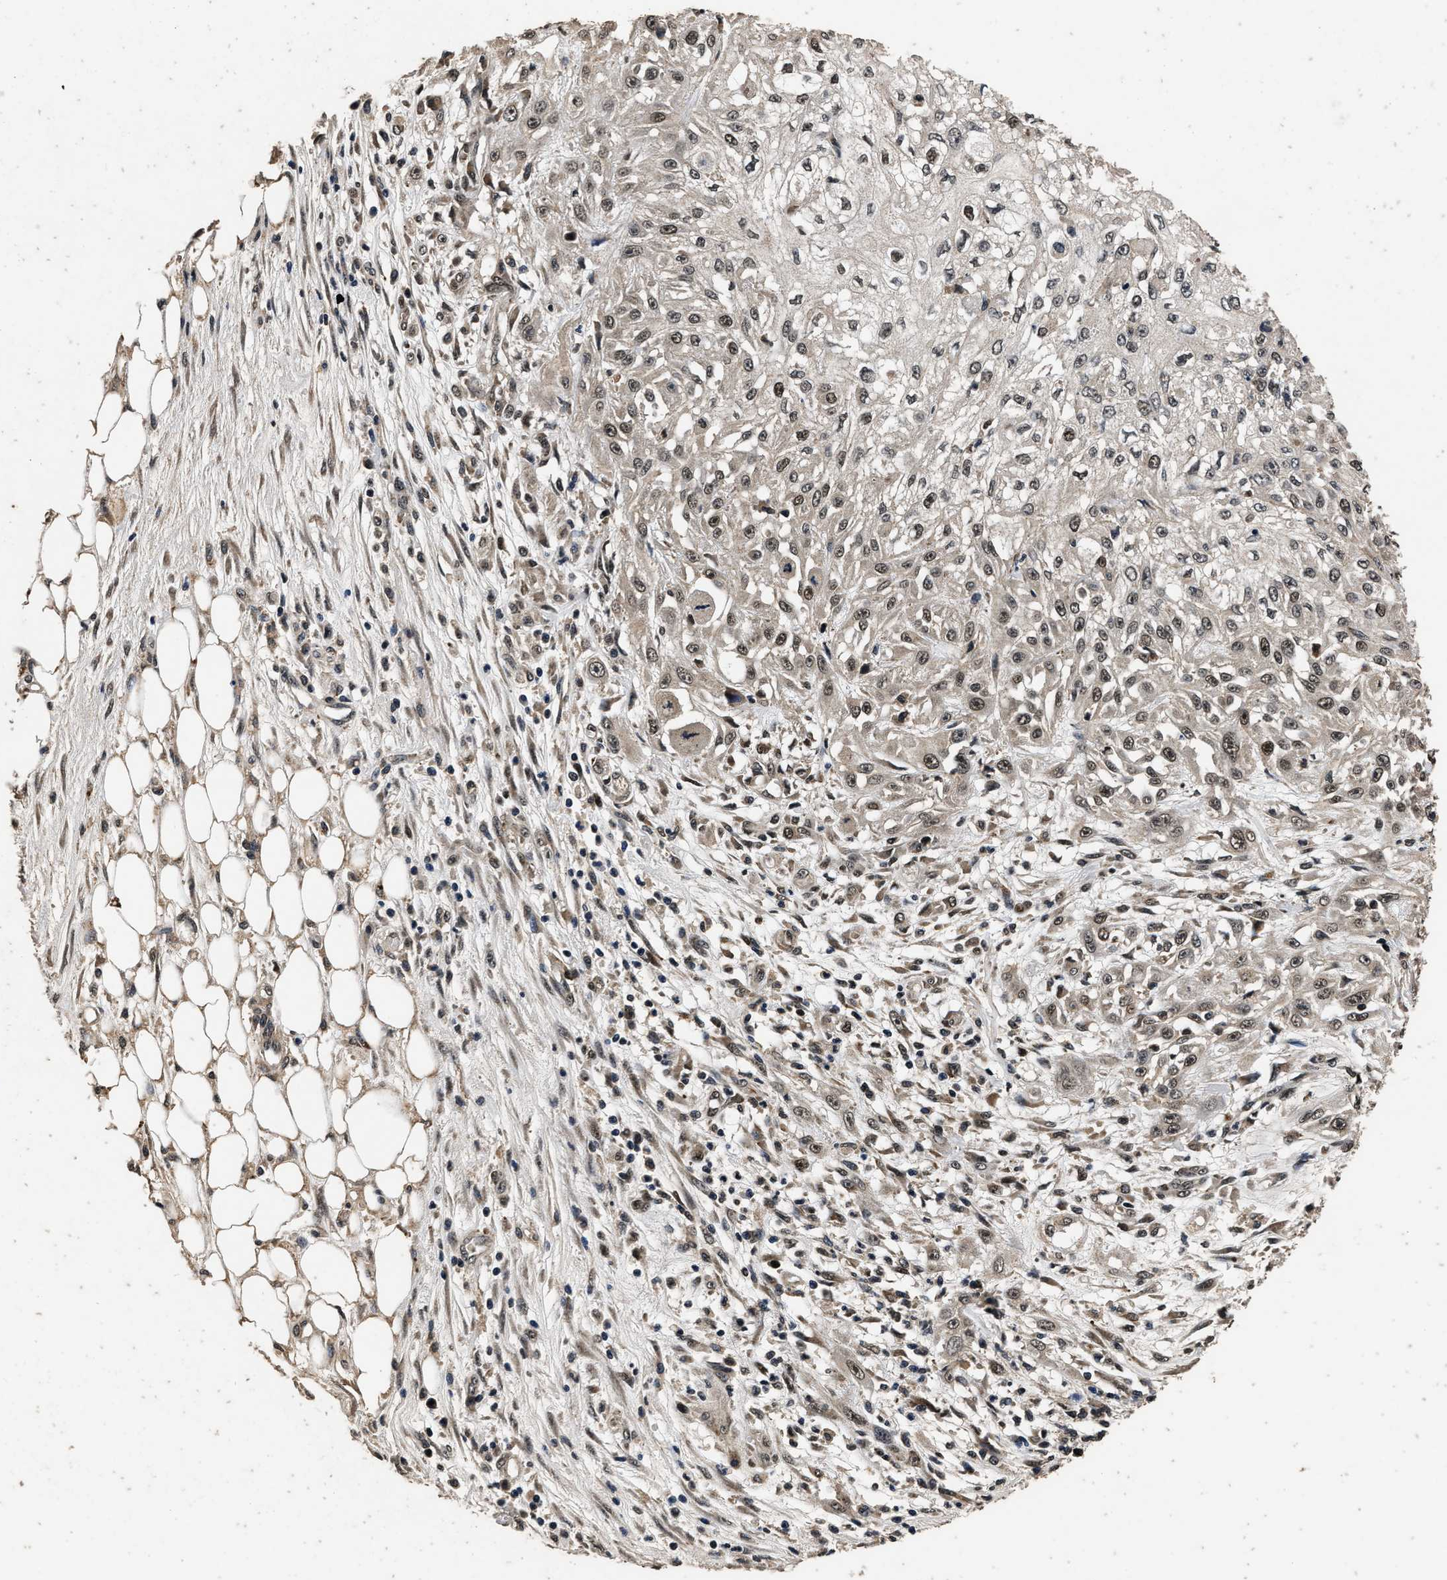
{"staining": {"intensity": "moderate", "quantity": ">75%", "location": "nuclear"}, "tissue": "skin cancer", "cell_type": "Tumor cells", "image_type": "cancer", "snomed": [{"axis": "morphology", "description": "Squamous cell carcinoma, NOS"}, {"axis": "morphology", "description": "Squamous cell carcinoma, metastatic, NOS"}, {"axis": "topography", "description": "Skin"}, {"axis": "topography", "description": "Lymph node"}], "caption": "A photomicrograph of human metastatic squamous cell carcinoma (skin) stained for a protein demonstrates moderate nuclear brown staining in tumor cells.", "gene": "CSTF1", "patient": {"sex": "male", "age": 75}}